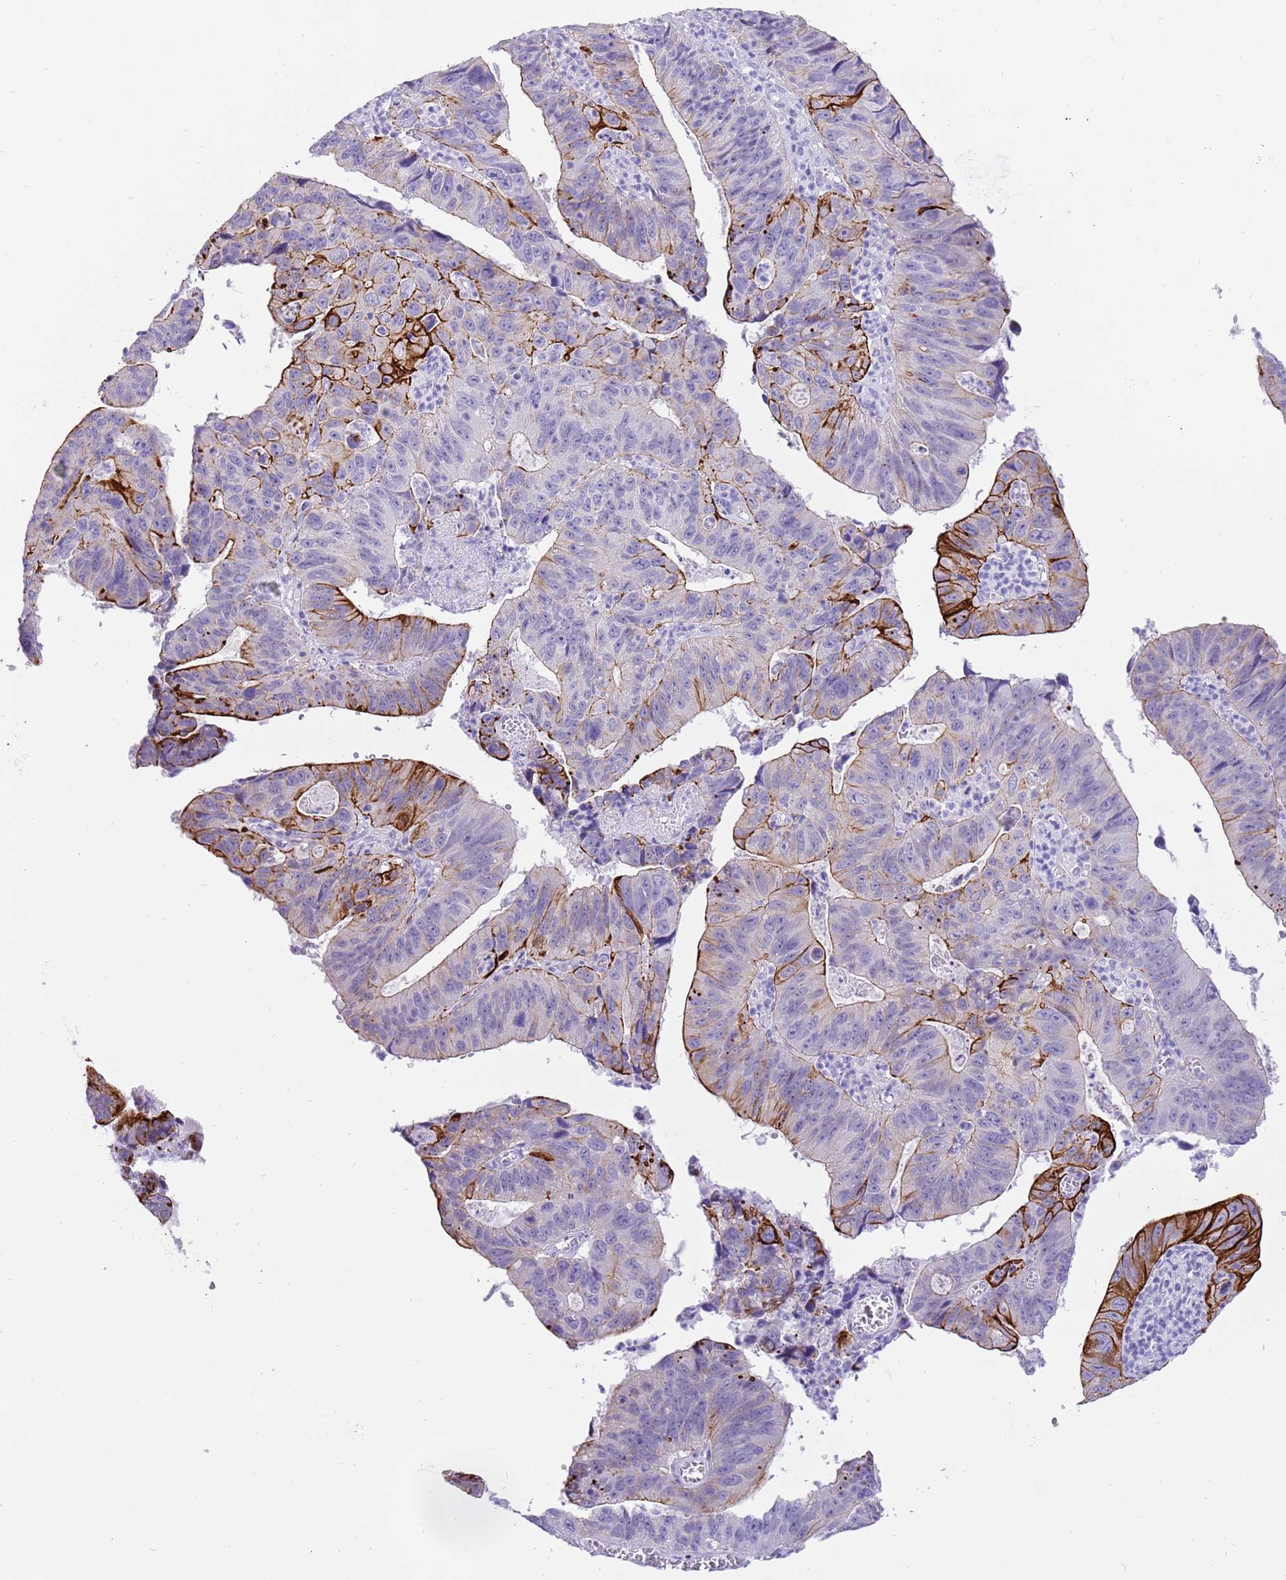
{"staining": {"intensity": "strong", "quantity": "25%-75%", "location": "cytoplasmic/membranous"}, "tissue": "stomach cancer", "cell_type": "Tumor cells", "image_type": "cancer", "snomed": [{"axis": "morphology", "description": "Adenocarcinoma, NOS"}, {"axis": "topography", "description": "Stomach"}], "caption": "Immunohistochemical staining of stomach cancer (adenocarcinoma) displays high levels of strong cytoplasmic/membranous protein positivity in about 25%-75% of tumor cells.", "gene": "R3HDM4", "patient": {"sex": "male", "age": 59}}